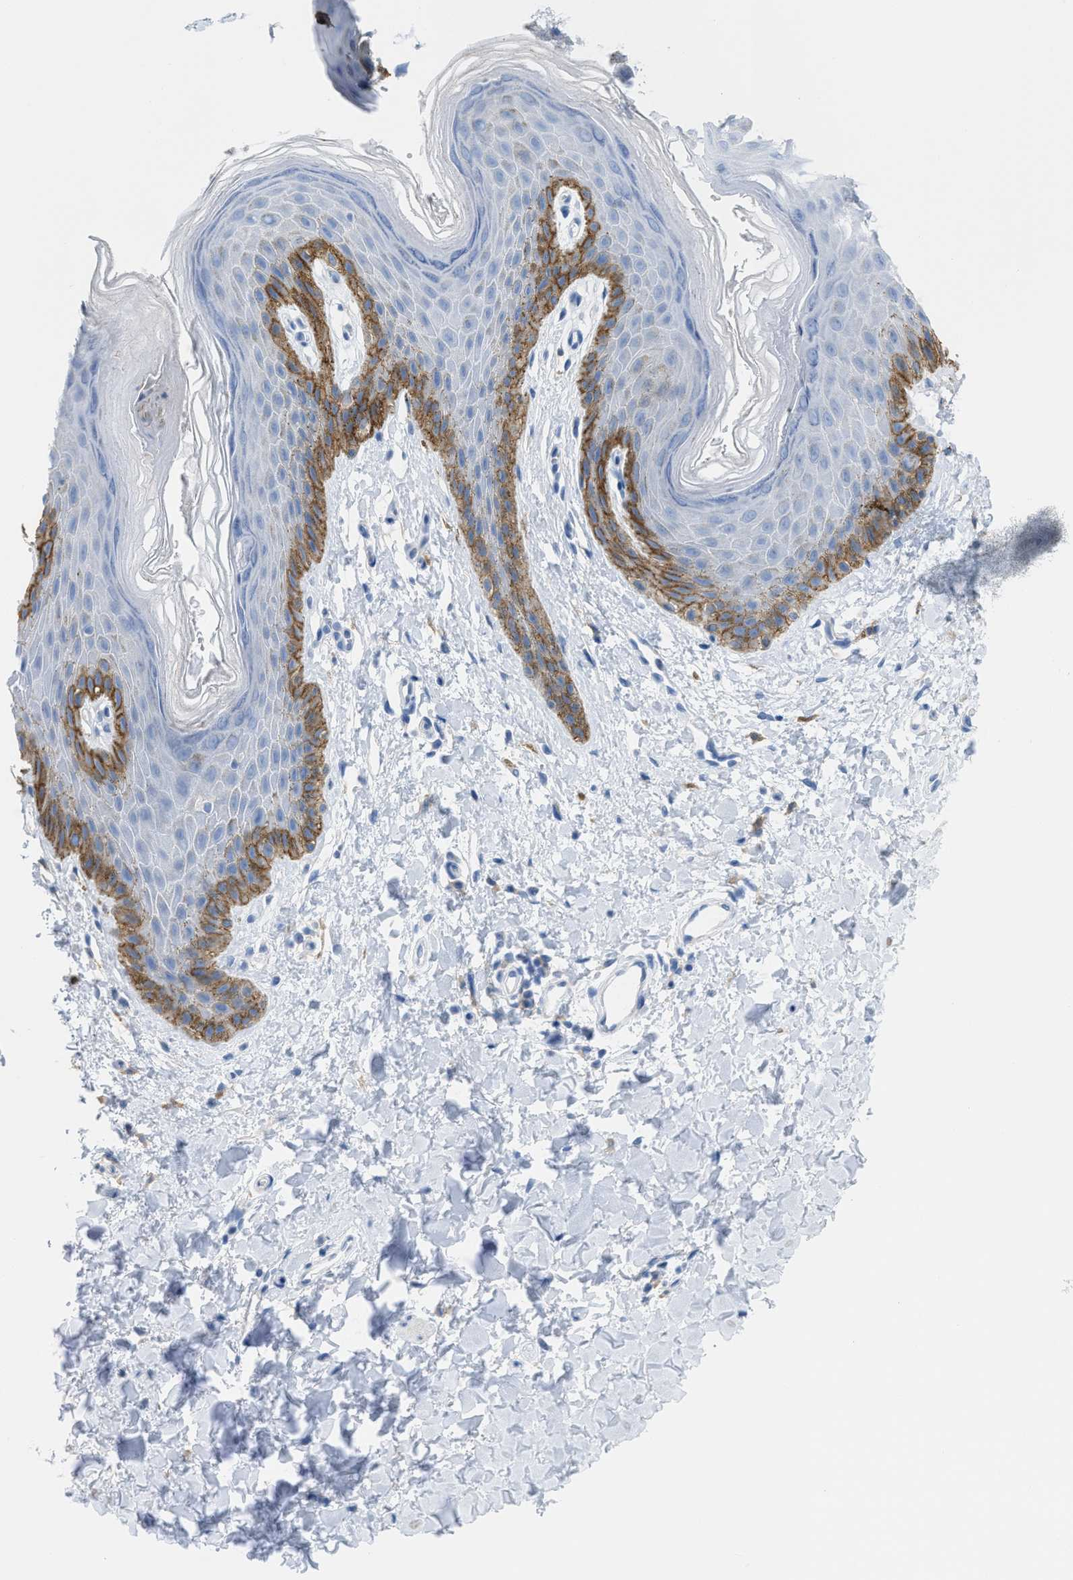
{"staining": {"intensity": "strong", "quantity": "<25%", "location": "cytoplasmic/membranous"}, "tissue": "skin", "cell_type": "Epidermal cells", "image_type": "normal", "snomed": [{"axis": "morphology", "description": "Normal tissue, NOS"}, {"axis": "topography", "description": "Anal"}], "caption": "Immunohistochemistry staining of benign skin, which displays medium levels of strong cytoplasmic/membranous staining in approximately <25% of epidermal cells indicating strong cytoplasmic/membranous protein positivity. The staining was performed using DAB (3,3'-diaminobenzidine) (brown) for protein detection and nuclei were counterstained in hematoxylin (blue).", "gene": "SLC3A2", "patient": {"sex": "male", "age": 44}}